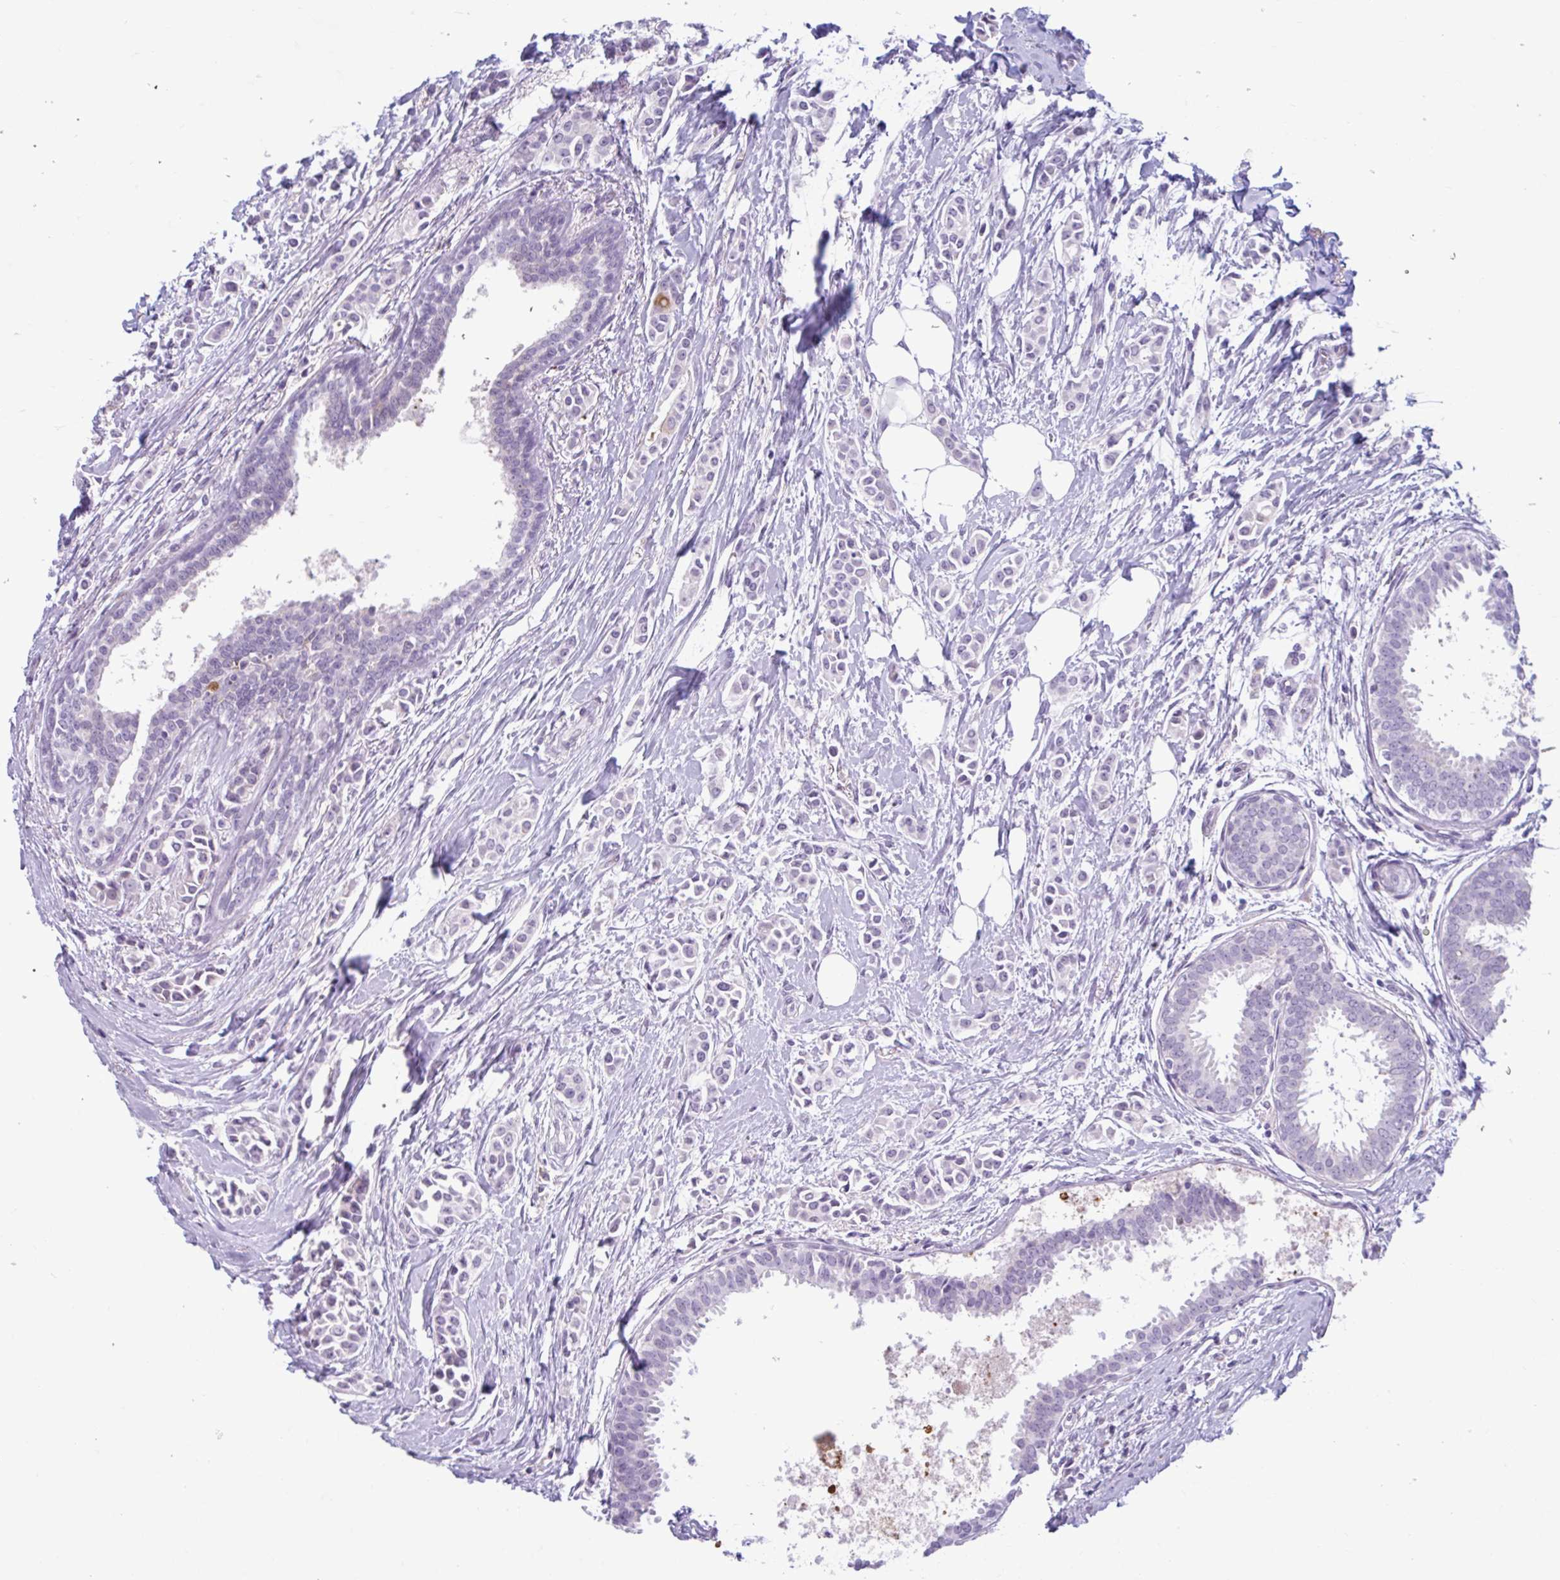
{"staining": {"intensity": "negative", "quantity": "none", "location": "none"}, "tissue": "breast cancer", "cell_type": "Tumor cells", "image_type": "cancer", "snomed": [{"axis": "morphology", "description": "Duct carcinoma"}, {"axis": "topography", "description": "Breast"}], "caption": "DAB immunohistochemical staining of human breast cancer demonstrates no significant staining in tumor cells. The staining was performed using DAB (3,3'-diaminobenzidine) to visualize the protein expression in brown, while the nuclei were stained in blue with hematoxylin (Magnification: 20x).", "gene": "CEP120", "patient": {"sex": "female", "age": 64}}